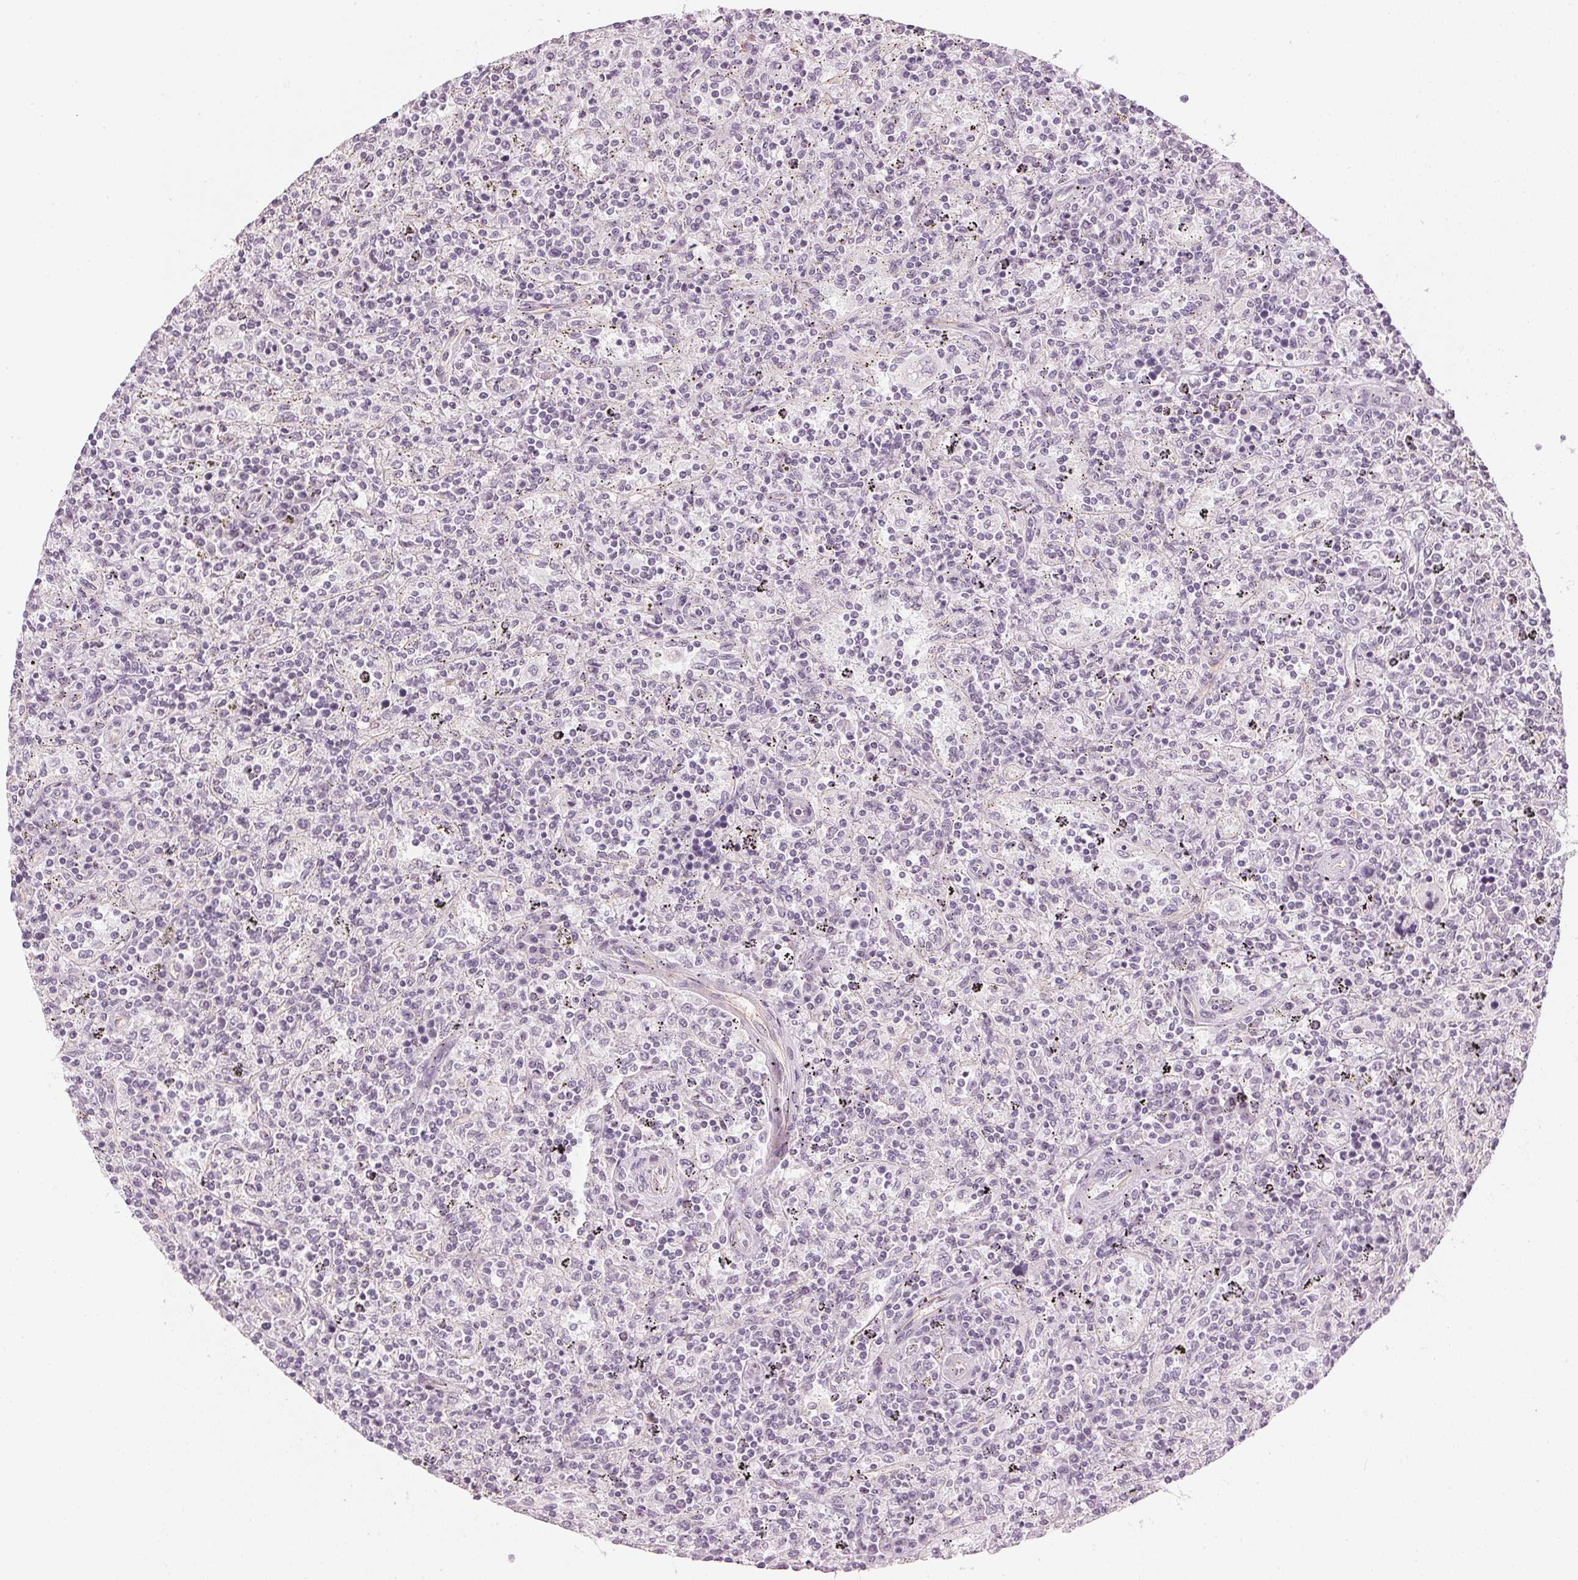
{"staining": {"intensity": "negative", "quantity": "none", "location": "none"}, "tissue": "lymphoma", "cell_type": "Tumor cells", "image_type": "cancer", "snomed": [{"axis": "morphology", "description": "Malignant lymphoma, non-Hodgkin's type, Low grade"}, {"axis": "topography", "description": "Spleen"}], "caption": "Tumor cells show no significant staining in lymphoma.", "gene": "APLP1", "patient": {"sex": "male", "age": 62}}